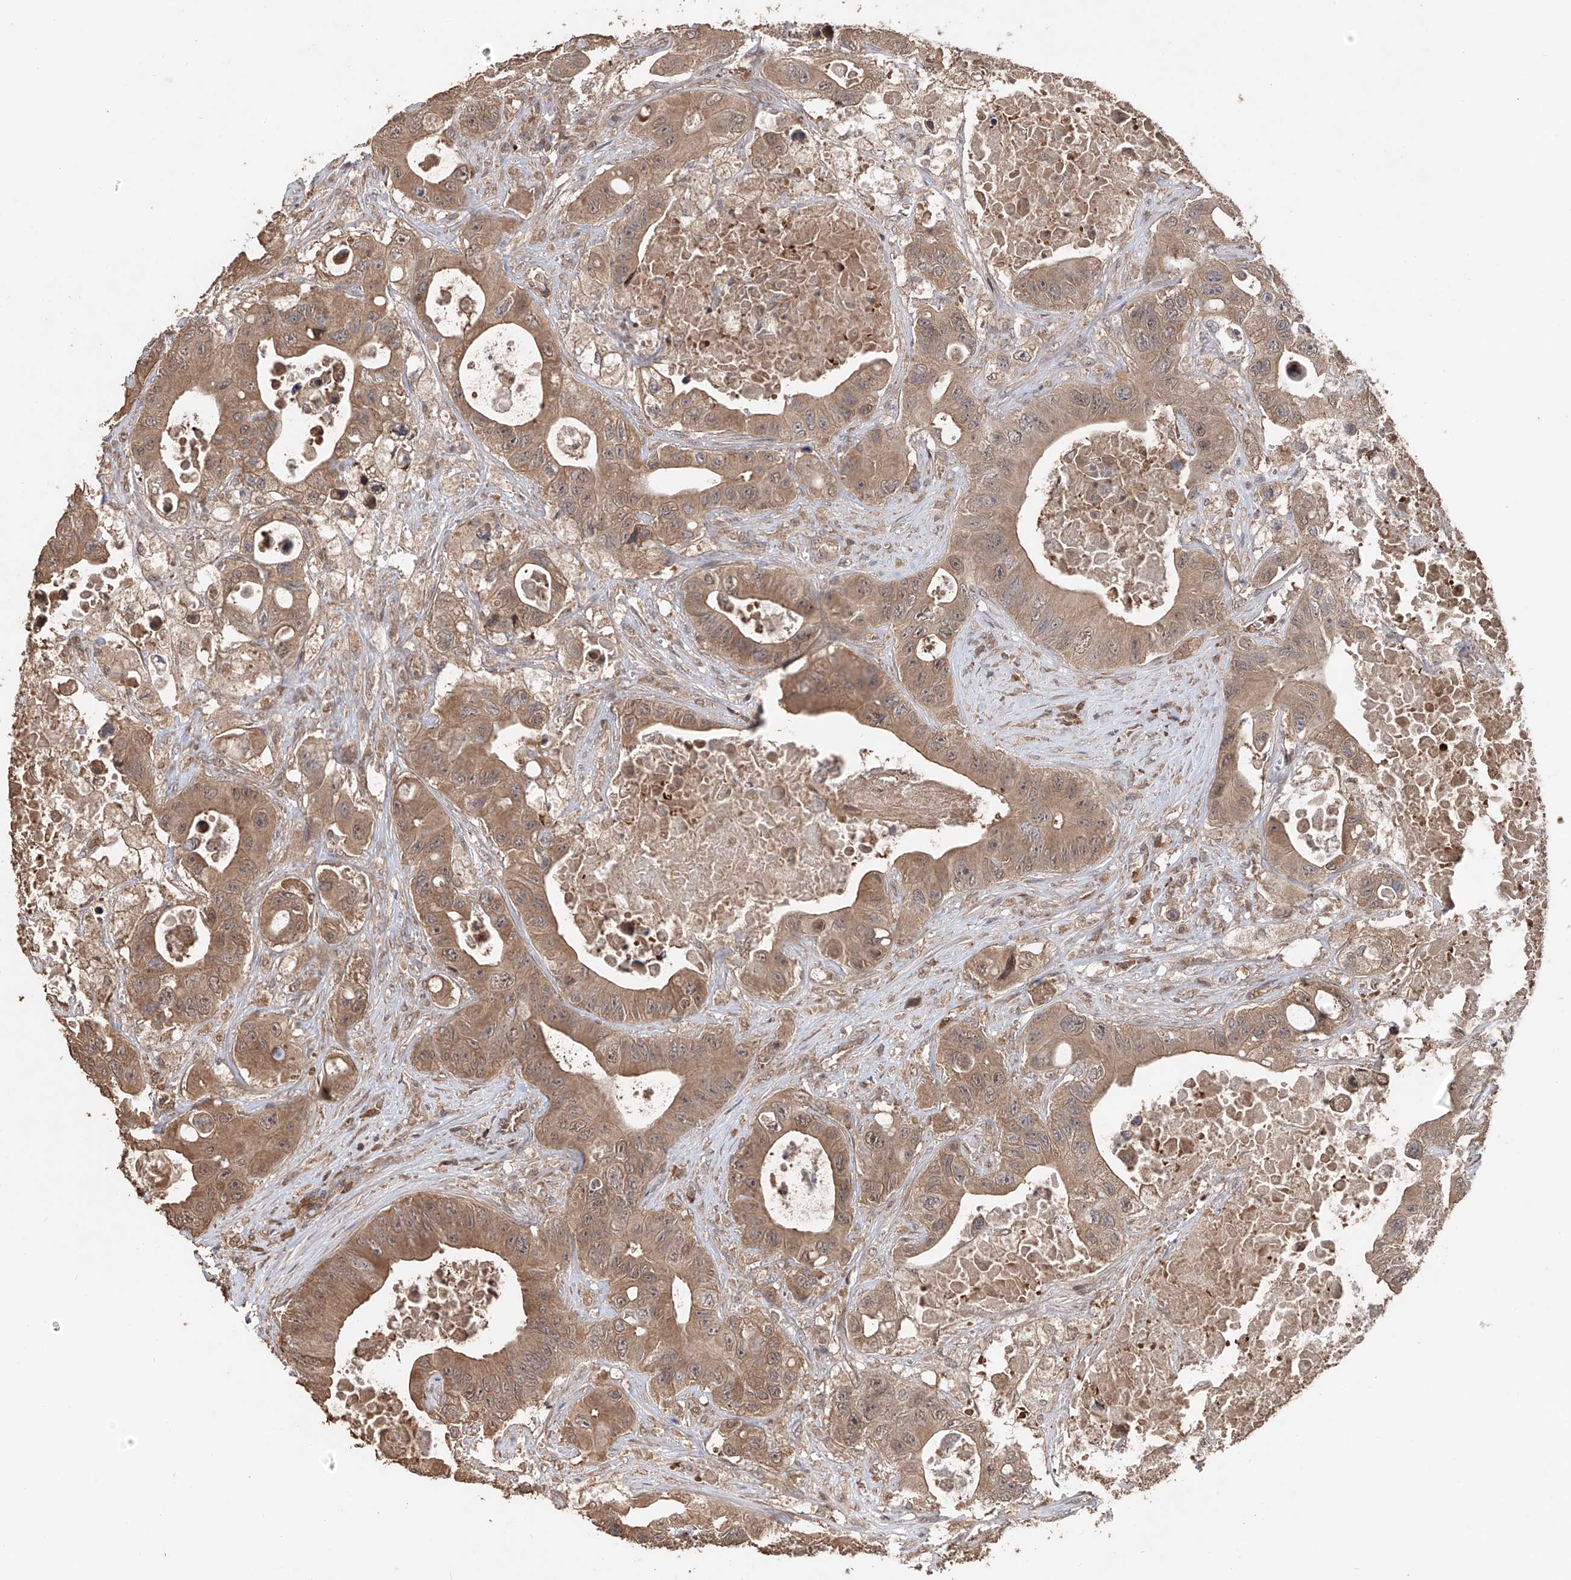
{"staining": {"intensity": "moderate", "quantity": ">75%", "location": "cytoplasmic/membranous"}, "tissue": "colorectal cancer", "cell_type": "Tumor cells", "image_type": "cancer", "snomed": [{"axis": "morphology", "description": "Adenocarcinoma, NOS"}, {"axis": "topography", "description": "Colon"}], "caption": "This image exhibits IHC staining of human colorectal cancer (adenocarcinoma), with medium moderate cytoplasmic/membranous positivity in about >75% of tumor cells.", "gene": "FAM135A", "patient": {"sex": "female", "age": 46}}